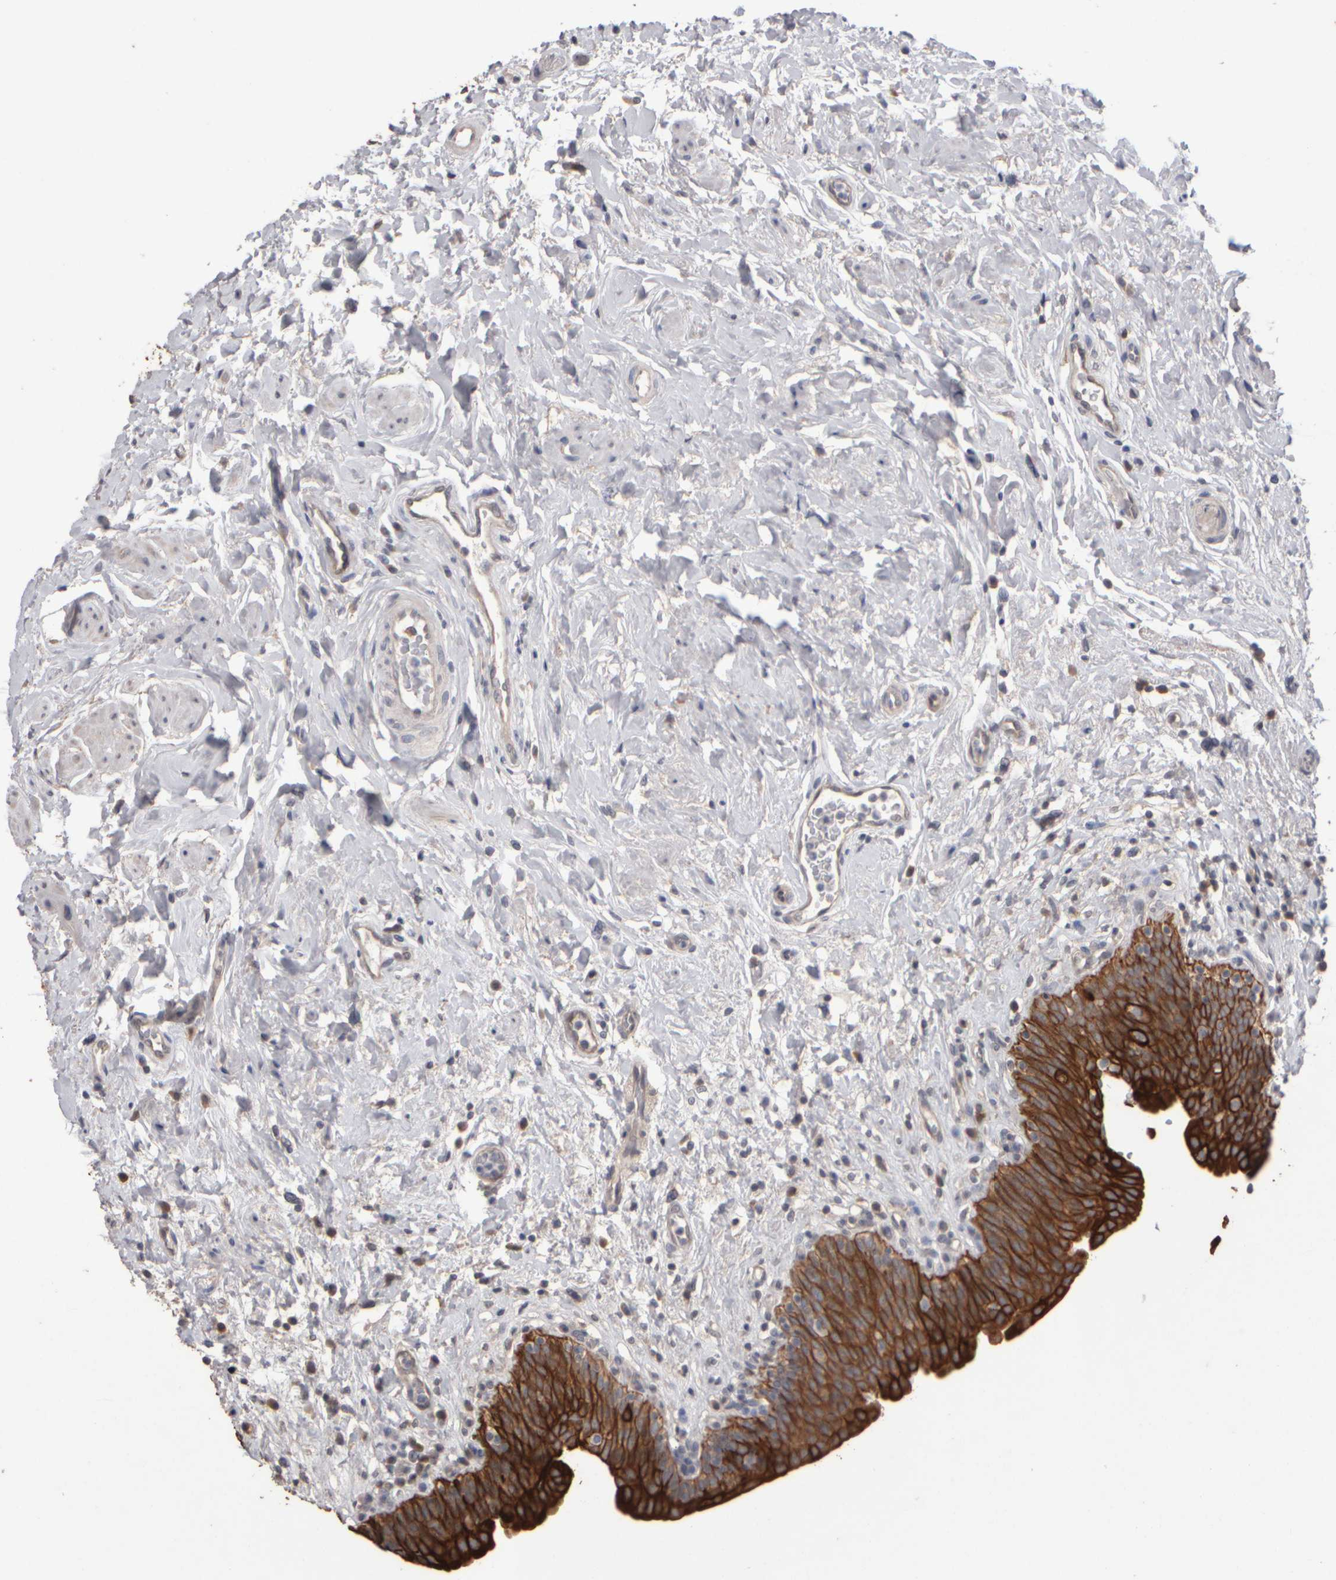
{"staining": {"intensity": "strong", "quantity": ">75%", "location": "cytoplasmic/membranous"}, "tissue": "urinary bladder", "cell_type": "Urothelial cells", "image_type": "normal", "snomed": [{"axis": "morphology", "description": "Normal tissue, NOS"}, {"axis": "topography", "description": "Urinary bladder"}], "caption": "Human urinary bladder stained for a protein (brown) reveals strong cytoplasmic/membranous positive staining in approximately >75% of urothelial cells.", "gene": "EPHX2", "patient": {"sex": "male", "age": 83}}